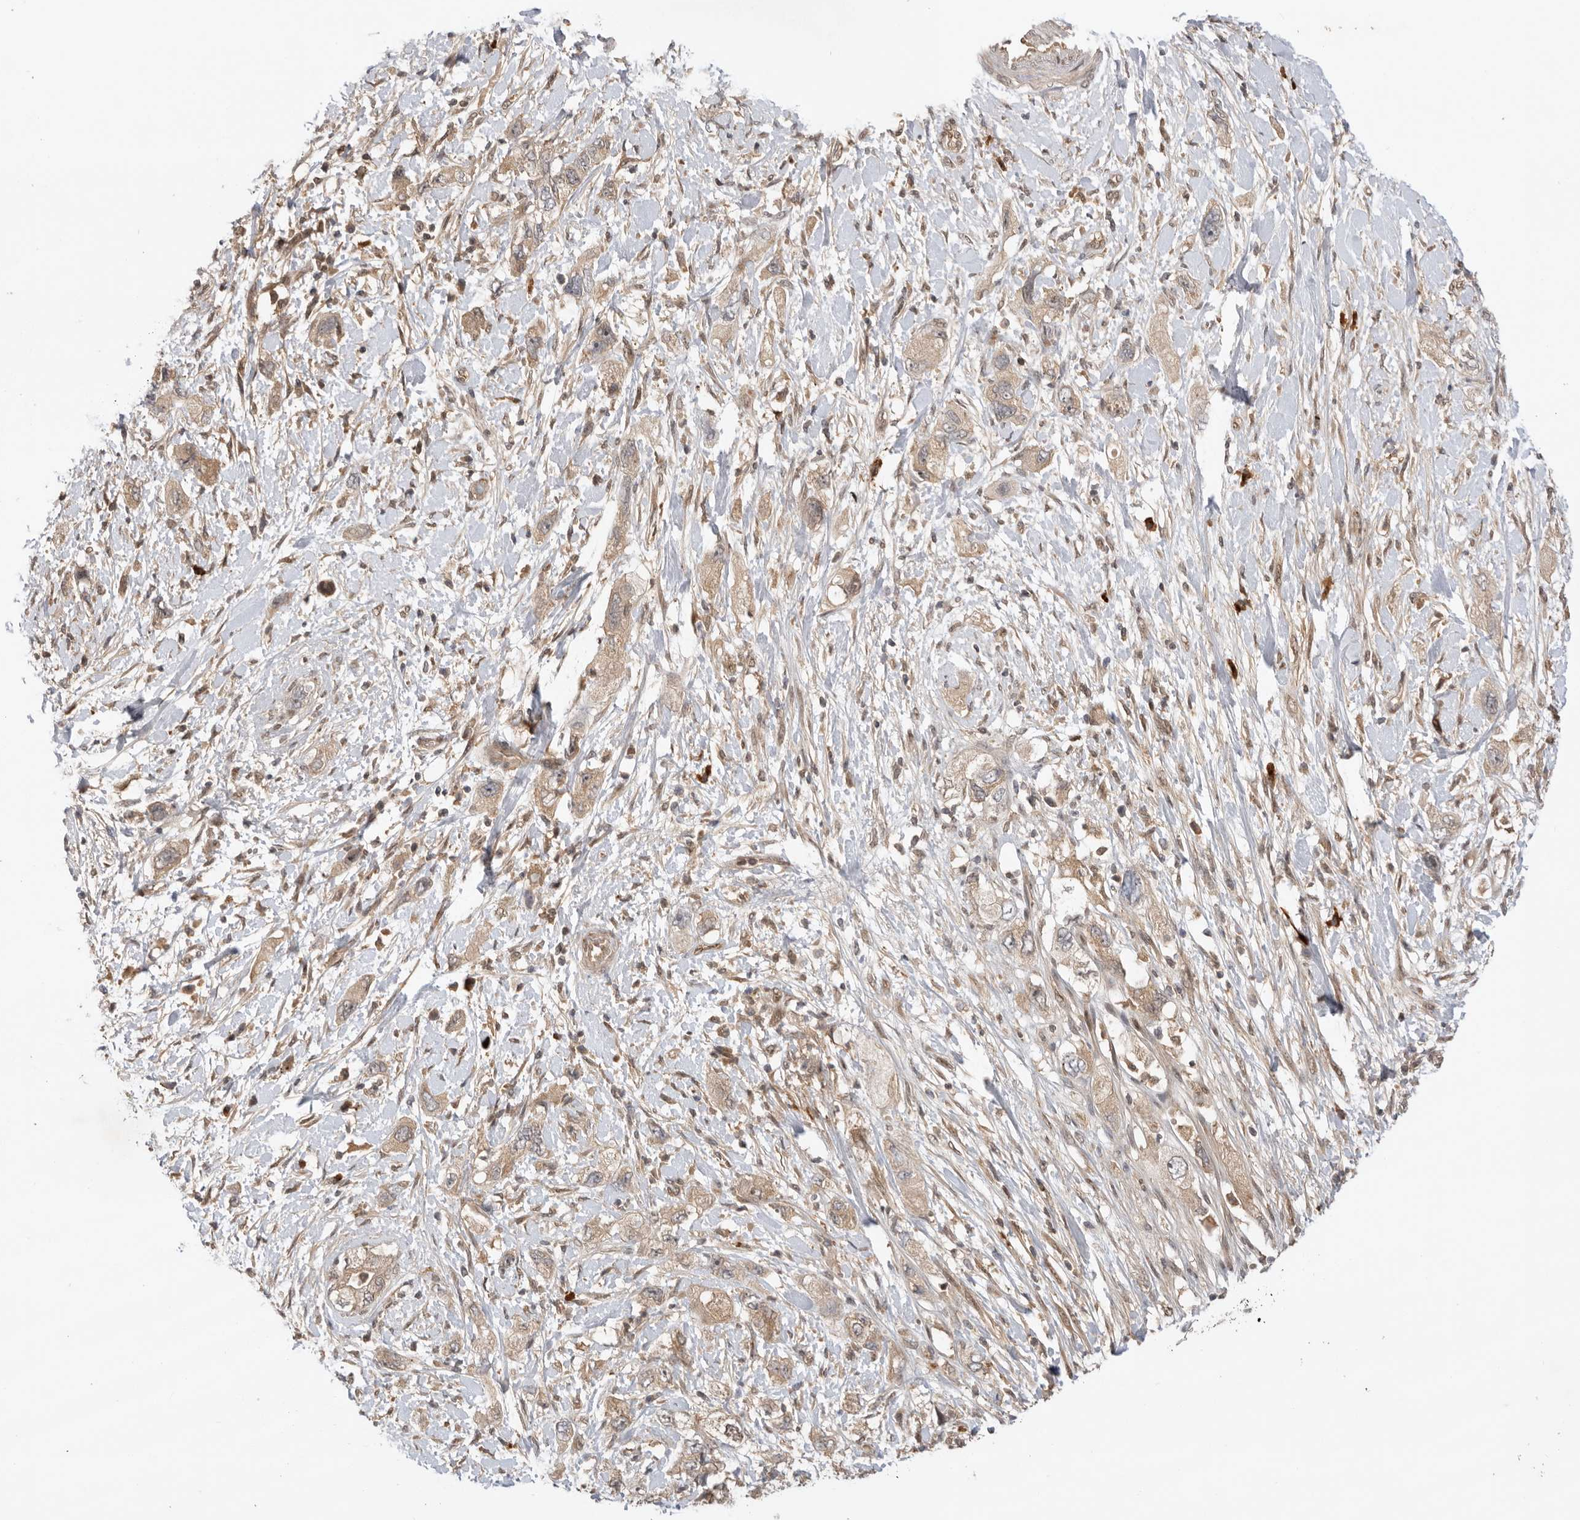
{"staining": {"intensity": "weak", "quantity": ">75%", "location": "cytoplasmic/membranous"}, "tissue": "pancreatic cancer", "cell_type": "Tumor cells", "image_type": "cancer", "snomed": [{"axis": "morphology", "description": "Adenocarcinoma, NOS"}, {"axis": "topography", "description": "Pancreas"}], "caption": "Protein expression analysis of adenocarcinoma (pancreatic) reveals weak cytoplasmic/membranous expression in about >75% of tumor cells.", "gene": "DCAF8", "patient": {"sex": "female", "age": 73}}